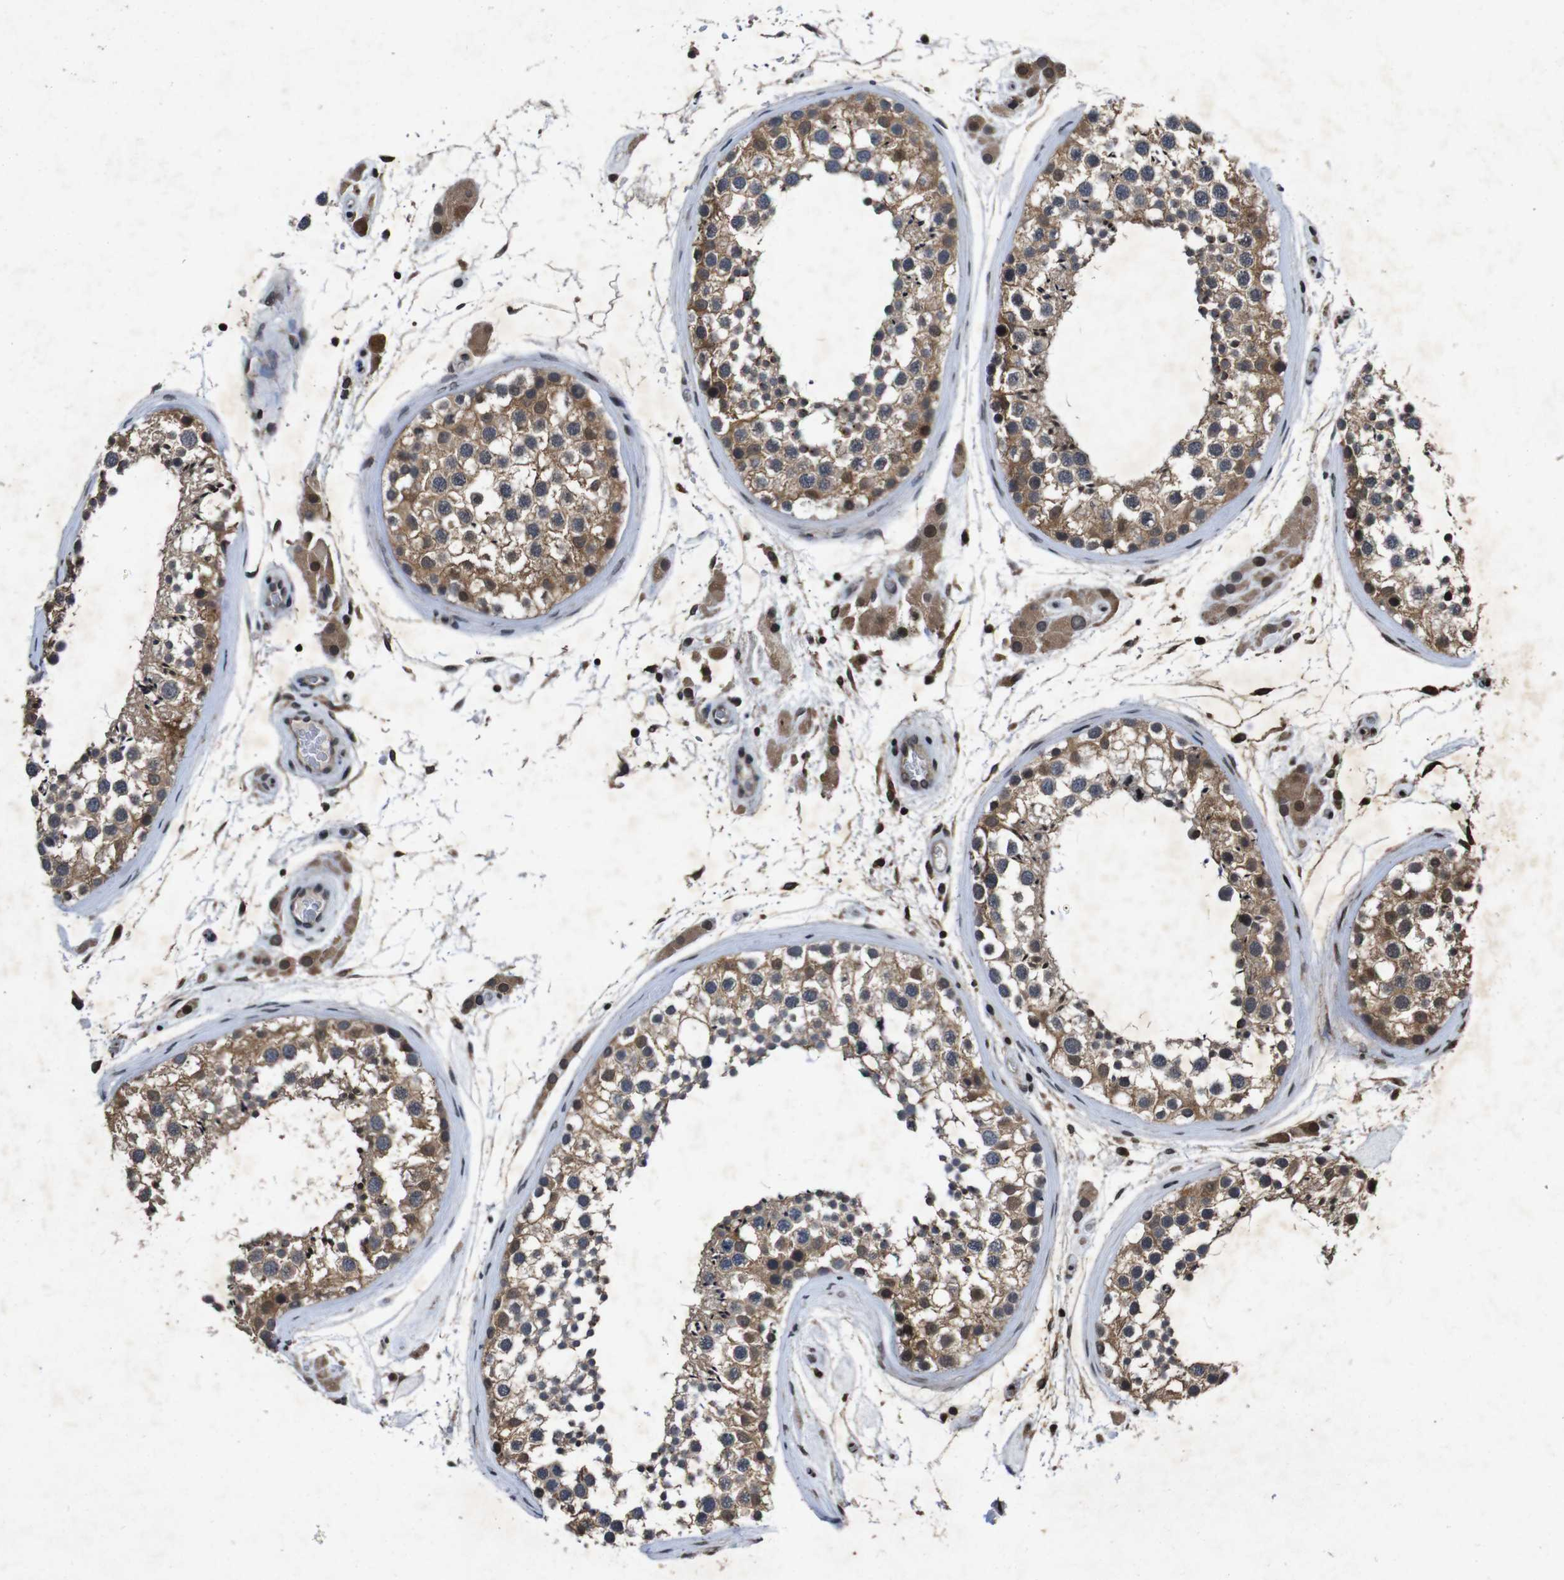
{"staining": {"intensity": "moderate", "quantity": ">75%", "location": "cytoplasmic/membranous"}, "tissue": "testis", "cell_type": "Cells in seminiferous ducts", "image_type": "normal", "snomed": [{"axis": "morphology", "description": "Normal tissue, NOS"}, {"axis": "topography", "description": "Testis"}], "caption": "A high-resolution micrograph shows immunohistochemistry staining of normal testis, which displays moderate cytoplasmic/membranous positivity in approximately >75% of cells in seminiferous ducts. (Stains: DAB (3,3'-diaminobenzidine) in brown, nuclei in blue, Microscopy: brightfield microscopy at high magnification).", "gene": "AKT3", "patient": {"sex": "male", "age": 46}}